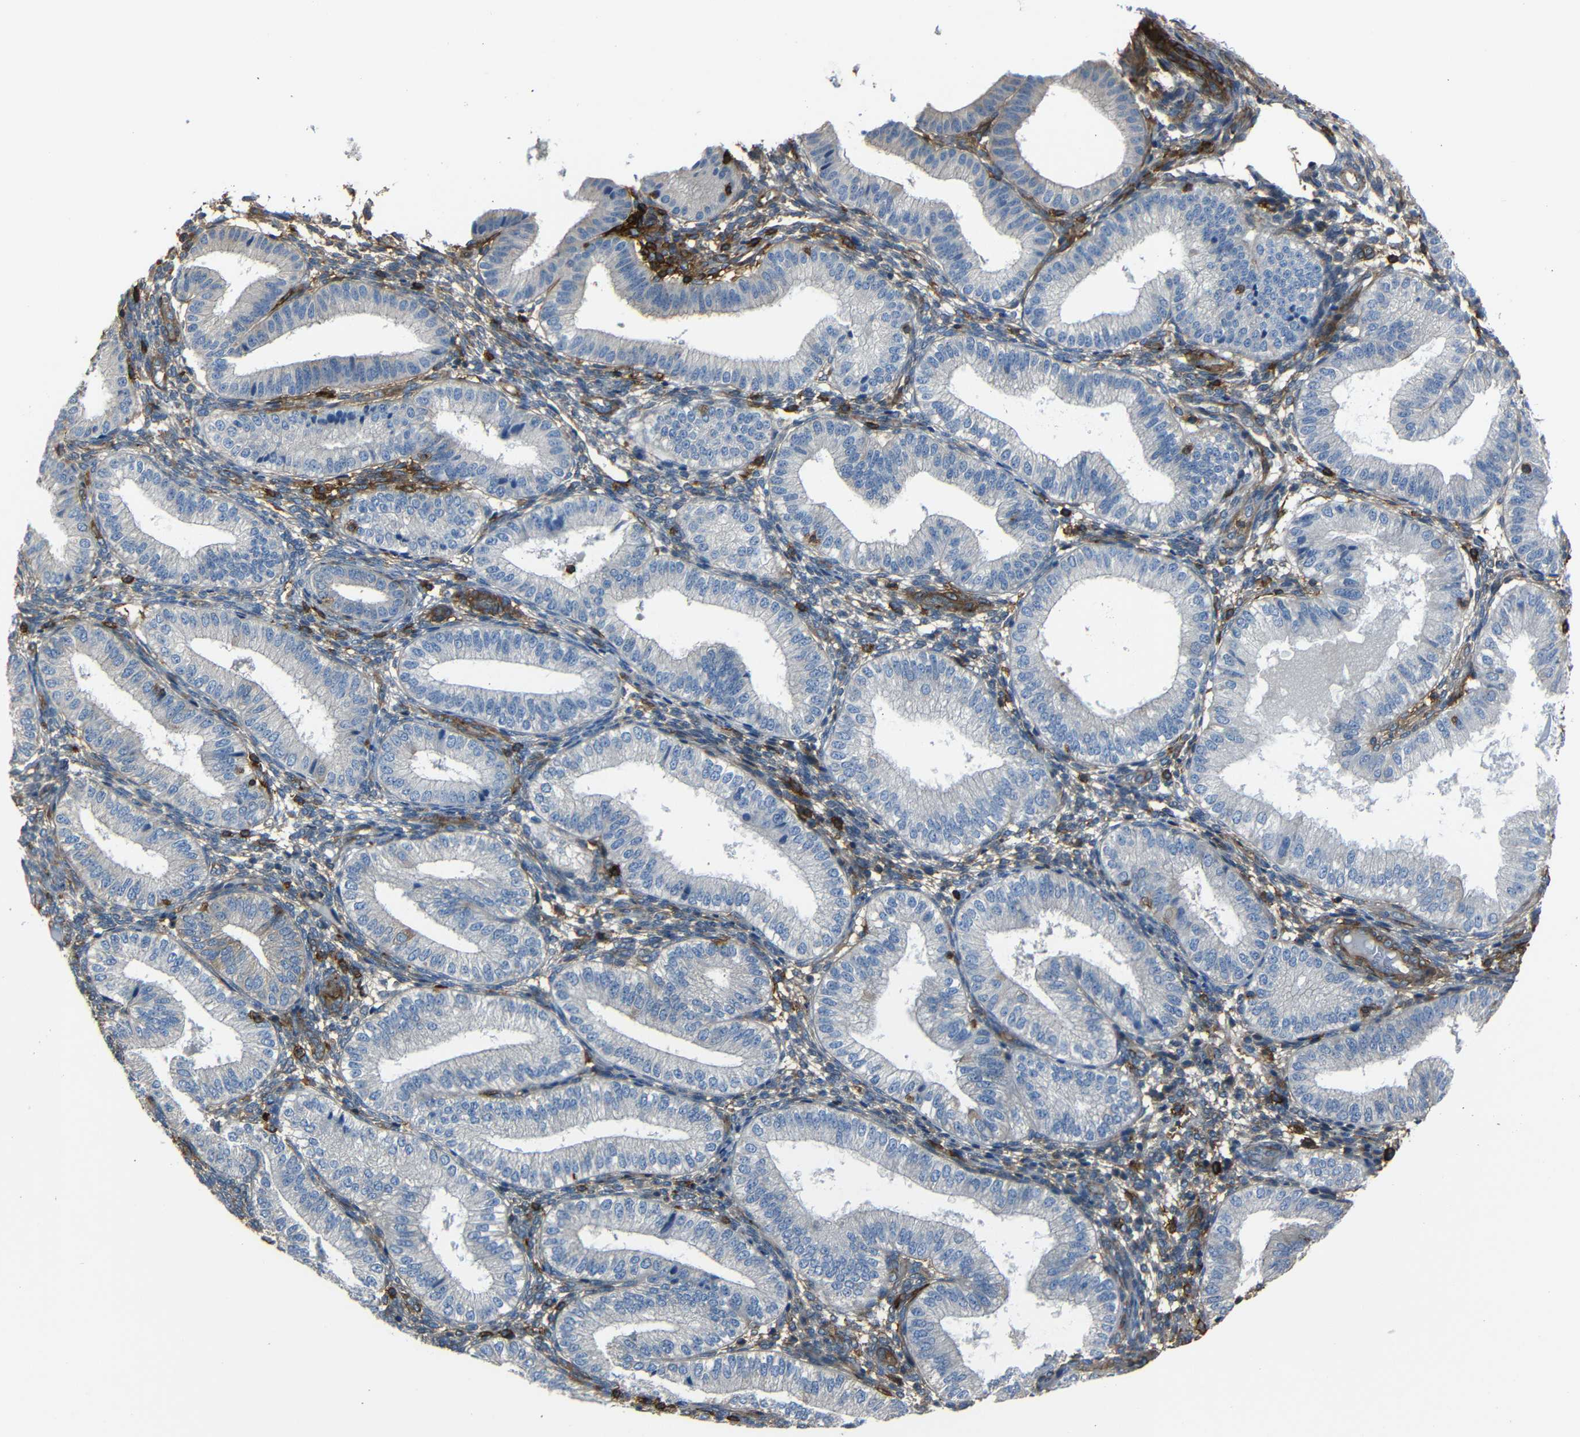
{"staining": {"intensity": "moderate", "quantity": "<25%", "location": "cytoplasmic/membranous"}, "tissue": "endometrium", "cell_type": "Cells in endometrial stroma", "image_type": "normal", "snomed": [{"axis": "morphology", "description": "Normal tissue, NOS"}, {"axis": "topography", "description": "Endometrium"}], "caption": "Immunohistochemical staining of unremarkable endometrium demonstrates moderate cytoplasmic/membranous protein positivity in about <25% of cells in endometrial stroma.", "gene": "ADGRE5", "patient": {"sex": "female", "age": 39}}